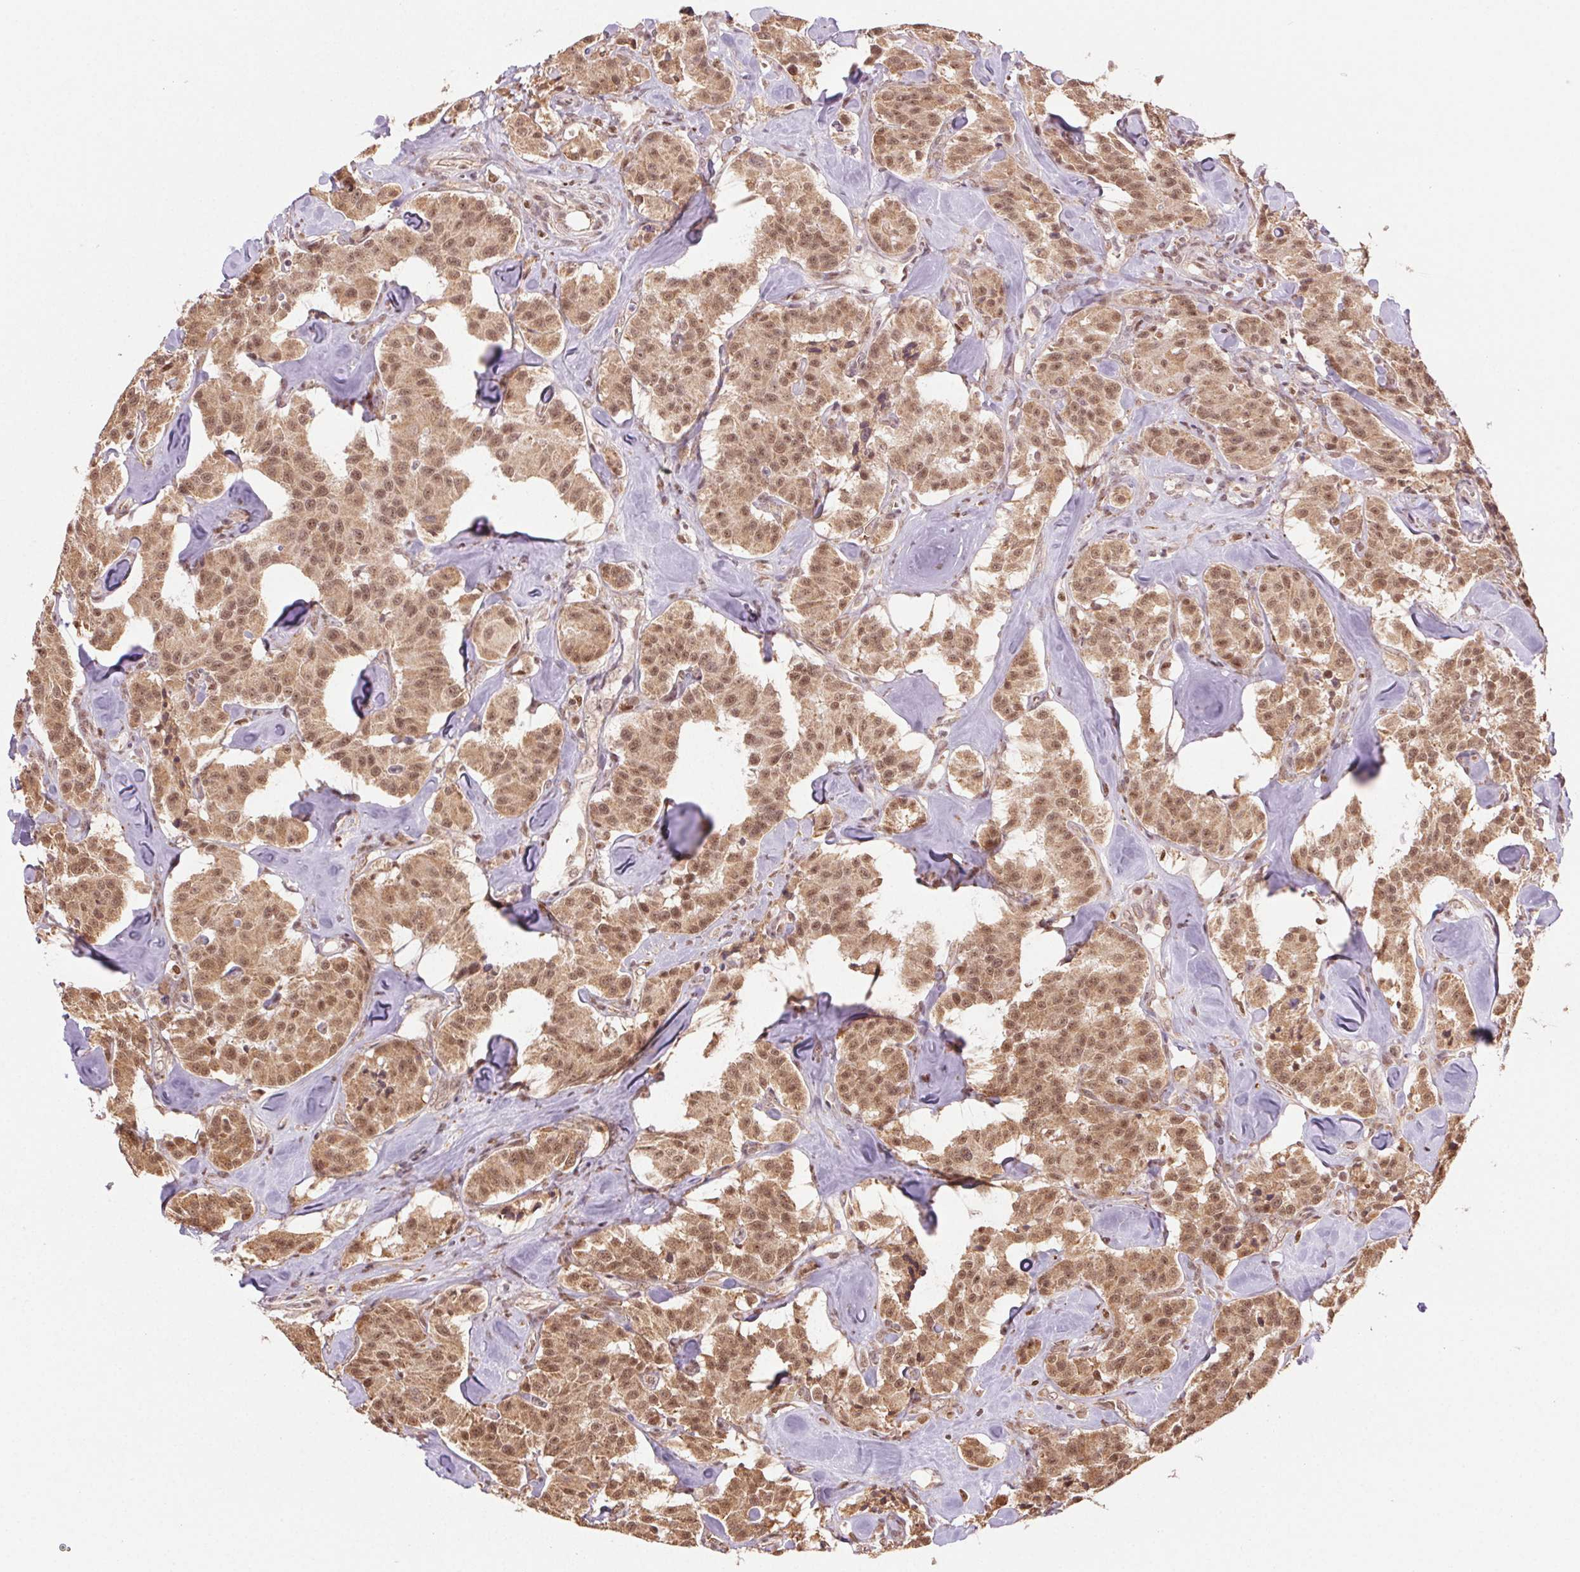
{"staining": {"intensity": "moderate", "quantity": ">75%", "location": "cytoplasmic/membranous,nuclear"}, "tissue": "carcinoid", "cell_type": "Tumor cells", "image_type": "cancer", "snomed": [{"axis": "morphology", "description": "Carcinoid, malignant, NOS"}, {"axis": "topography", "description": "Pancreas"}], "caption": "An IHC micrograph of neoplastic tissue is shown. Protein staining in brown highlights moderate cytoplasmic/membranous and nuclear positivity in carcinoid within tumor cells.", "gene": "TREML4", "patient": {"sex": "male", "age": 41}}